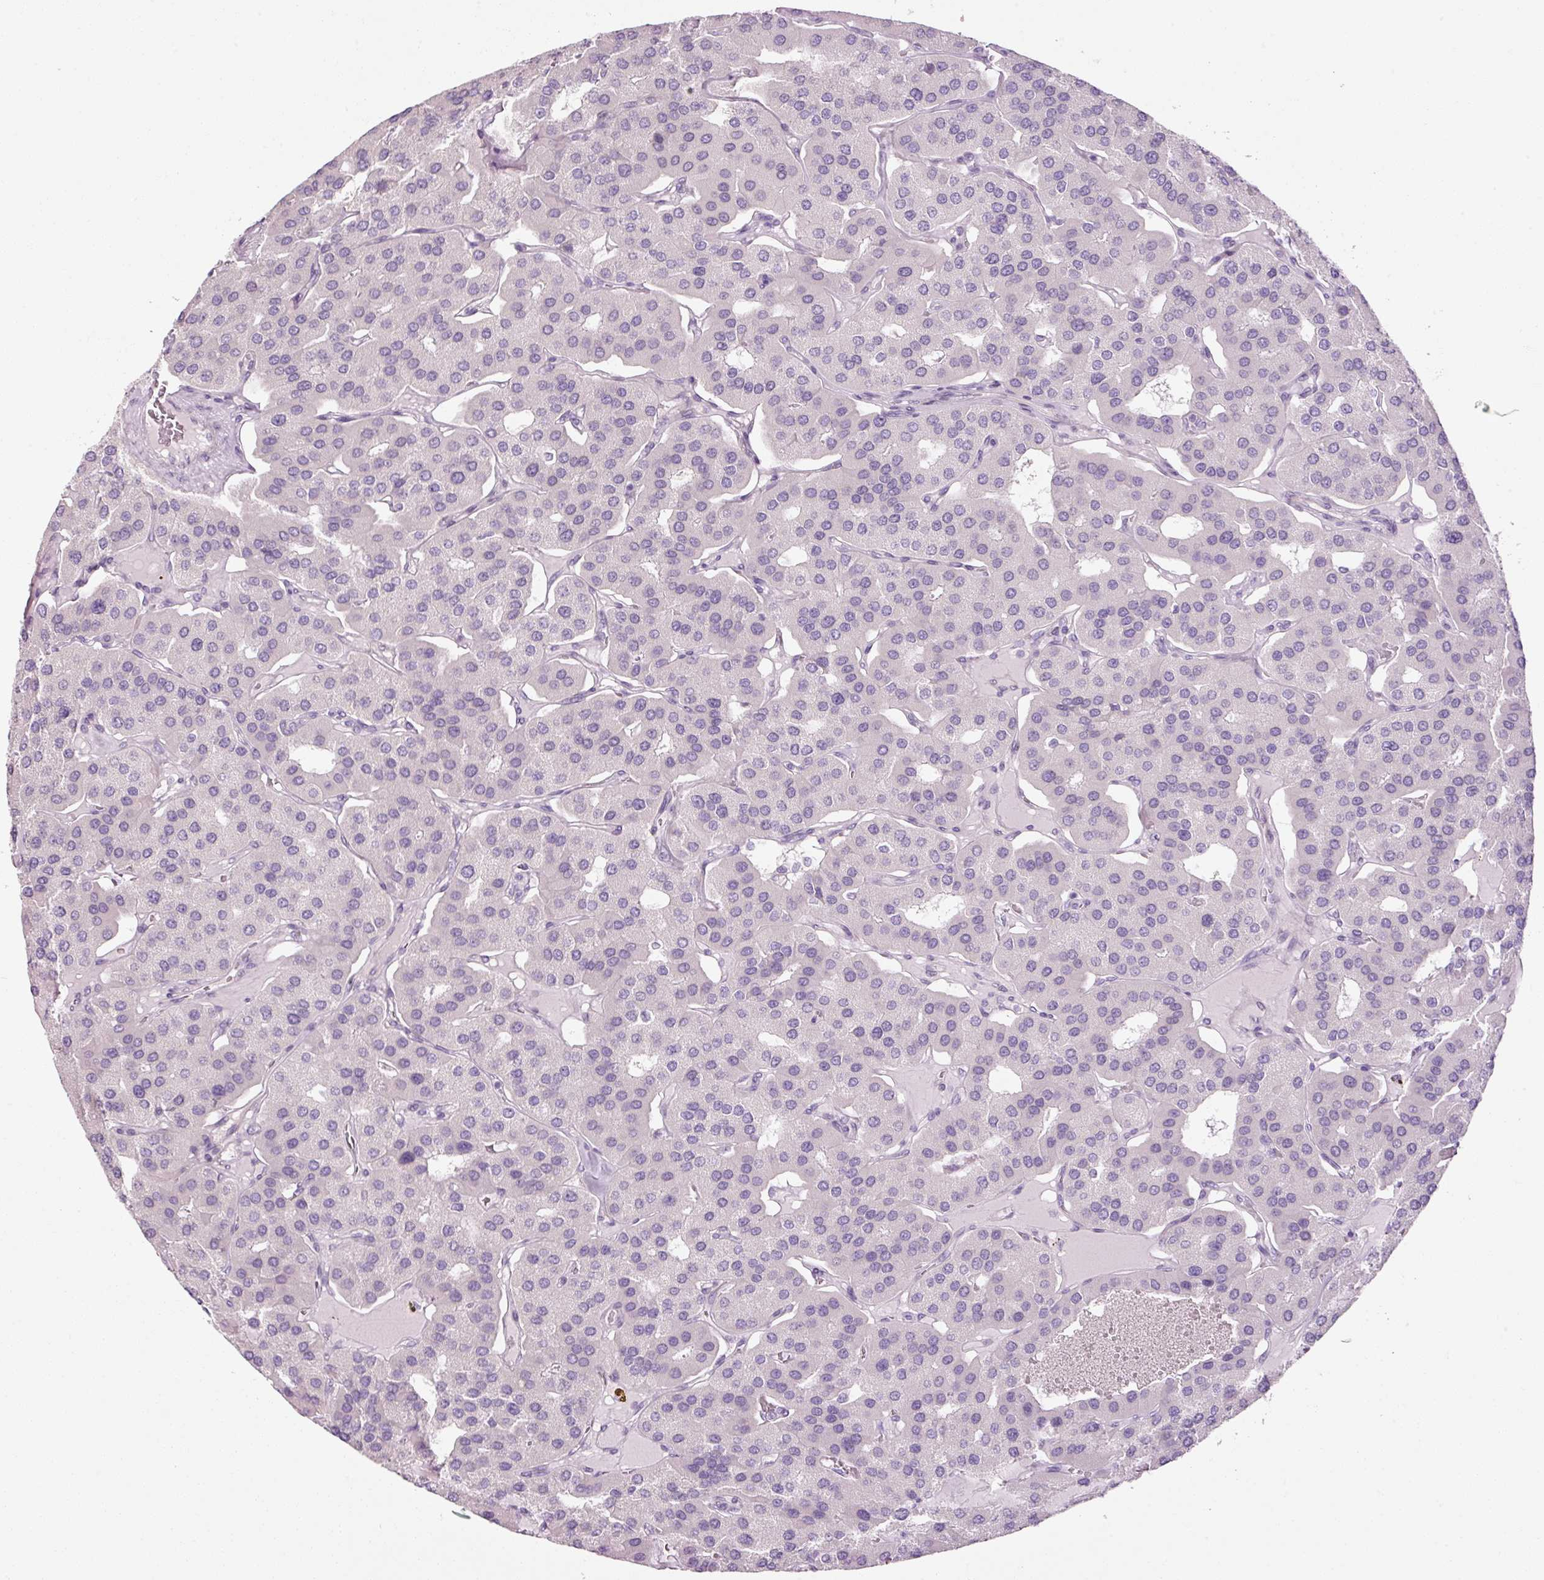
{"staining": {"intensity": "negative", "quantity": "none", "location": "none"}, "tissue": "parathyroid gland", "cell_type": "Glandular cells", "image_type": "normal", "snomed": [{"axis": "morphology", "description": "Normal tissue, NOS"}, {"axis": "morphology", "description": "Adenoma, NOS"}, {"axis": "topography", "description": "Parathyroid gland"}], "caption": "The photomicrograph exhibits no significant positivity in glandular cells of parathyroid gland.", "gene": "ANKRD20A1", "patient": {"sex": "female", "age": 86}}